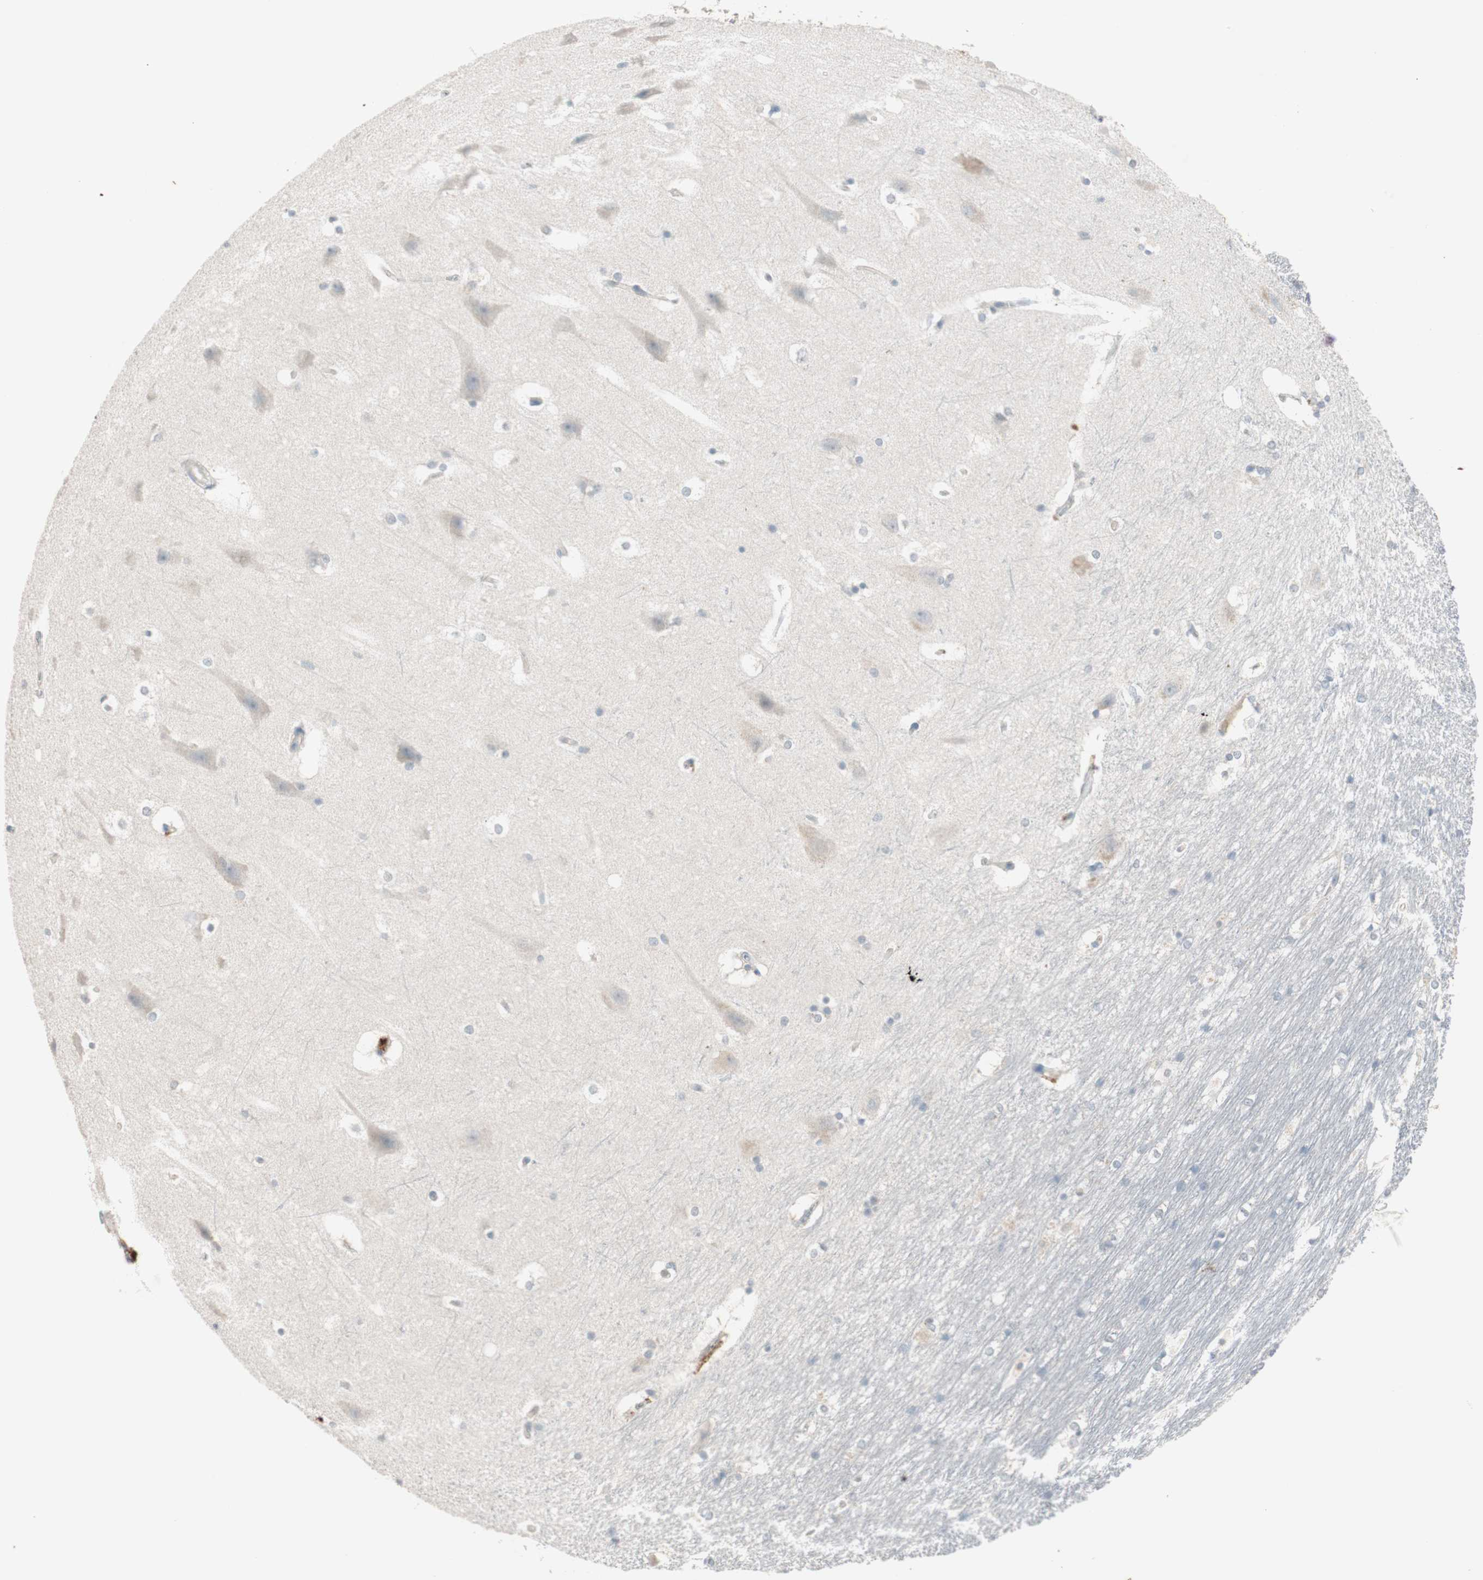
{"staining": {"intensity": "negative", "quantity": "none", "location": "none"}, "tissue": "hippocampus", "cell_type": "Glial cells", "image_type": "normal", "snomed": [{"axis": "morphology", "description": "Normal tissue, NOS"}, {"axis": "topography", "description": "Hippocampus"}], "caption": "Immunohistochemistry micrograph of benign hippocampus: hippocampus stained with DAB reveals no significant protein positivity in glial cells.", "gene": "KHK", "patient": {"sex": "female", "age": 19}}